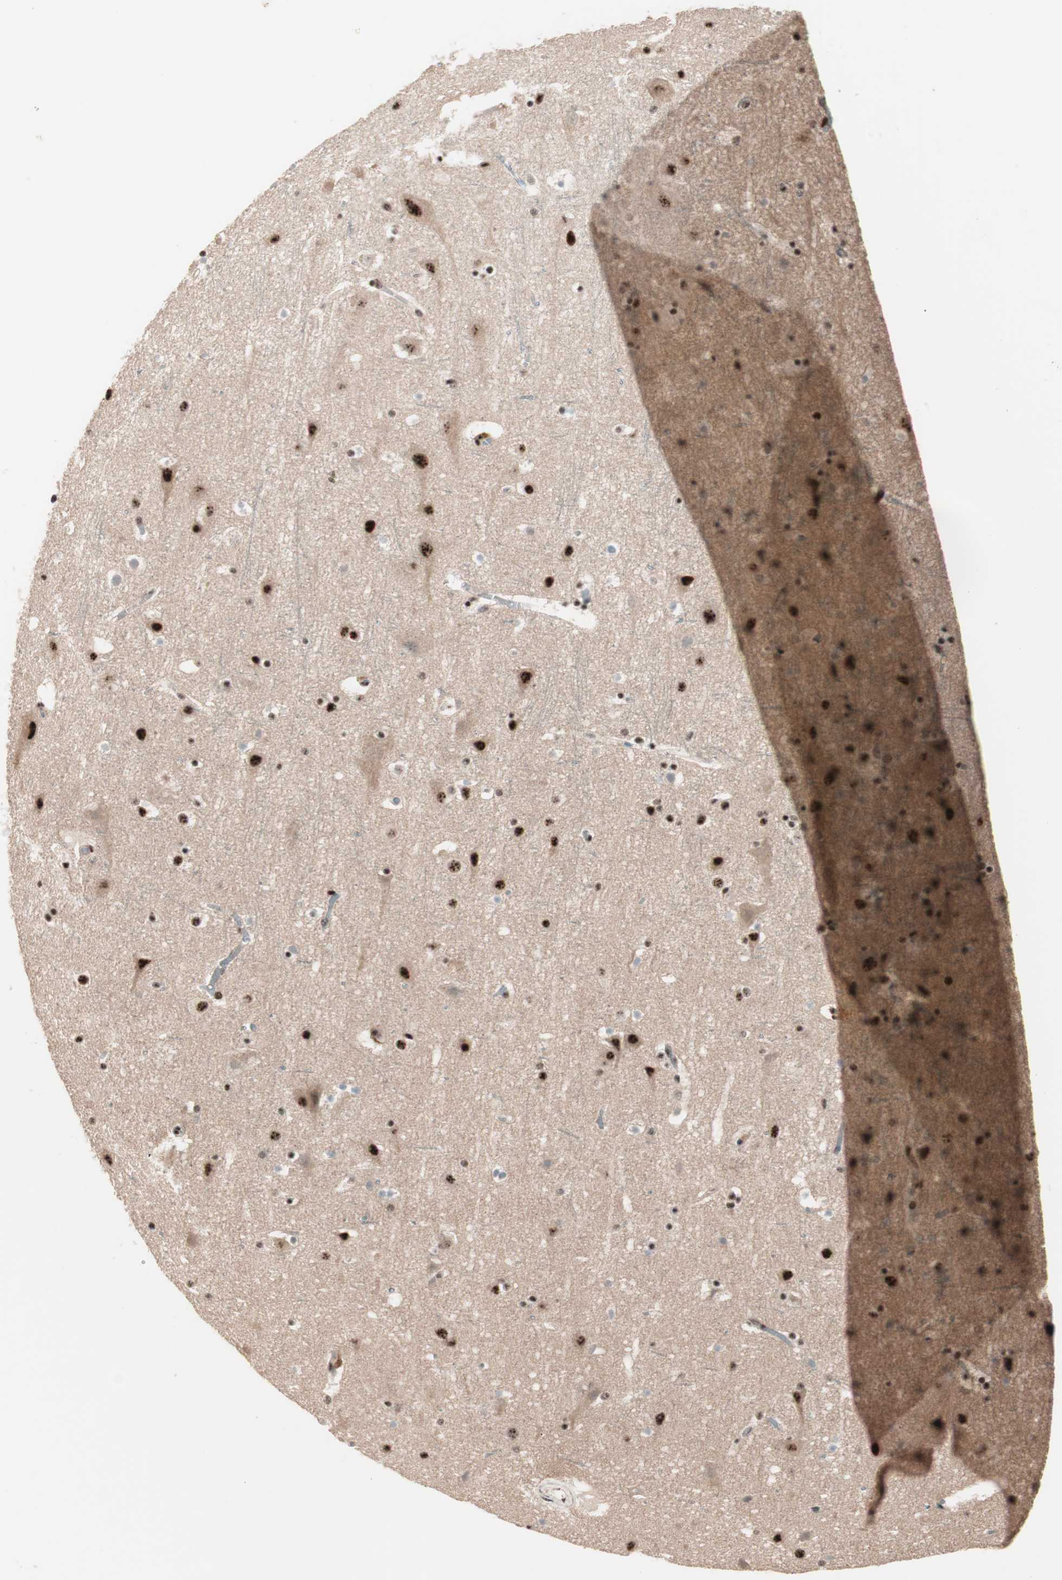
{"staining": {"intensity": "moderate", "quantity": ">75%", "location": "nuclear"}, "tissue": "cerebral cortex", "cell_type": "Endothelial cells", "image_type": "normal", "snomed": [{"axis": "morphology", "description": "Normal tissue, NOS"}, {"axis": "topography", "description": "Cerebral cortex"}], "caption": "A micrograph of human cerebral cortex stained for a protein displays moderate nuclear brown staining in endothelial cells. (Brightfield microscopy of DAB IHC at high magnification).", "gene": "NR5A2", "patient": {"sex": "male", "age": 45}}